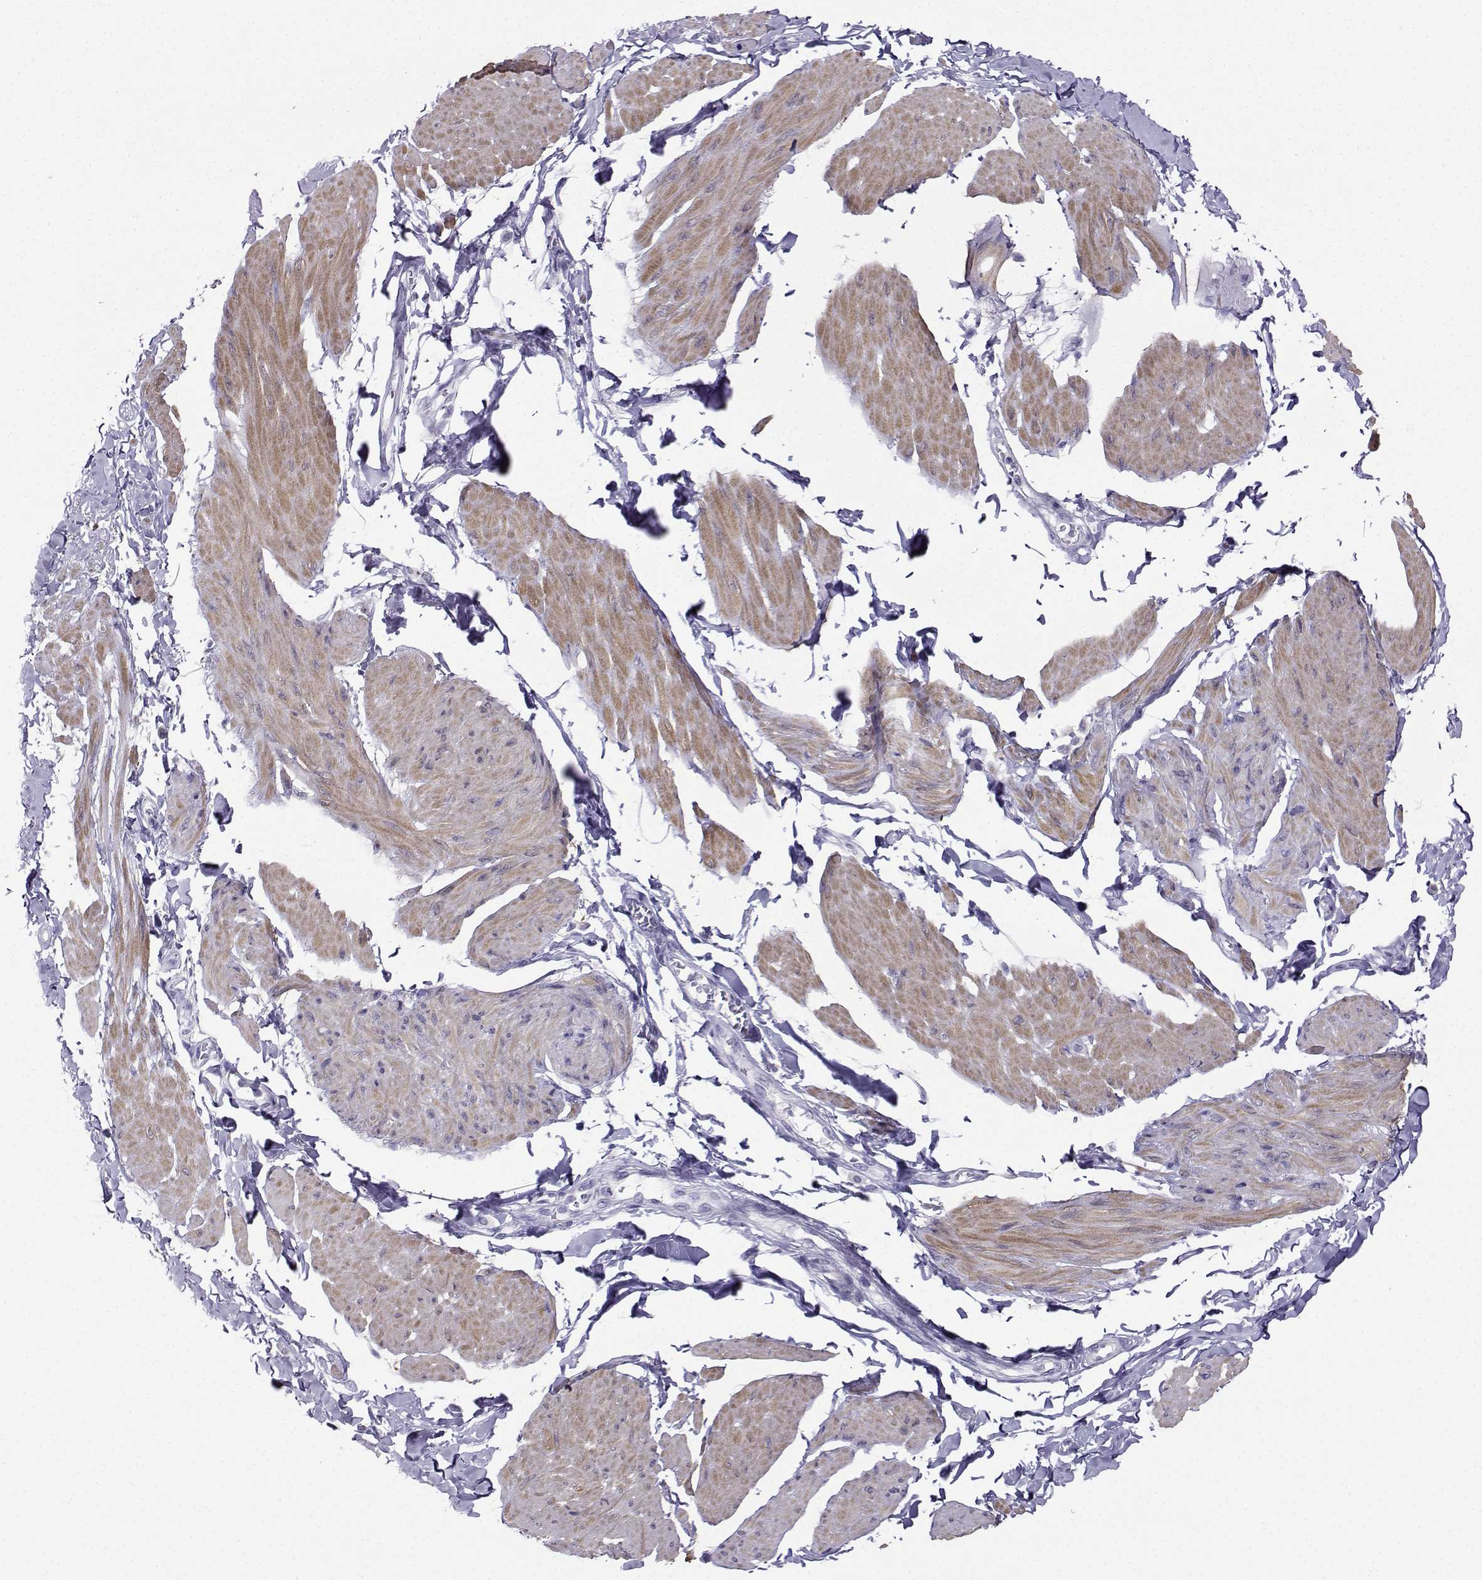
{"staining": {"intensity": "weak", "quantity": "25%-75%", "location": "cytoplasmic/membranous"}, "tissue": "smooth muscle", "cell_type": "Smooth muscle cells", "image_type": "normal", "snomed": [{"axis": "morphology", "description": "Normal tissue, NOS"}, {"axis": "topography", "description": "Adipose tissue"}, {"axis": "topography", "description": "Smooth muscle"}, {"axis": "topography", "description": "Peripheral nerve tissue"}], "caption": "Protein expression analysis of unremarkable smooth muscle shows weak cytoplasmic/membranous staining in approximately 25%-75% of smooth muscle cells. The staining was performed using DAB, with brown indicating positive protein expression. Nuclei are stained blue with hematoxylin.", "gene": "KIF17", "patient": {"sex": "male", "age": 83}}